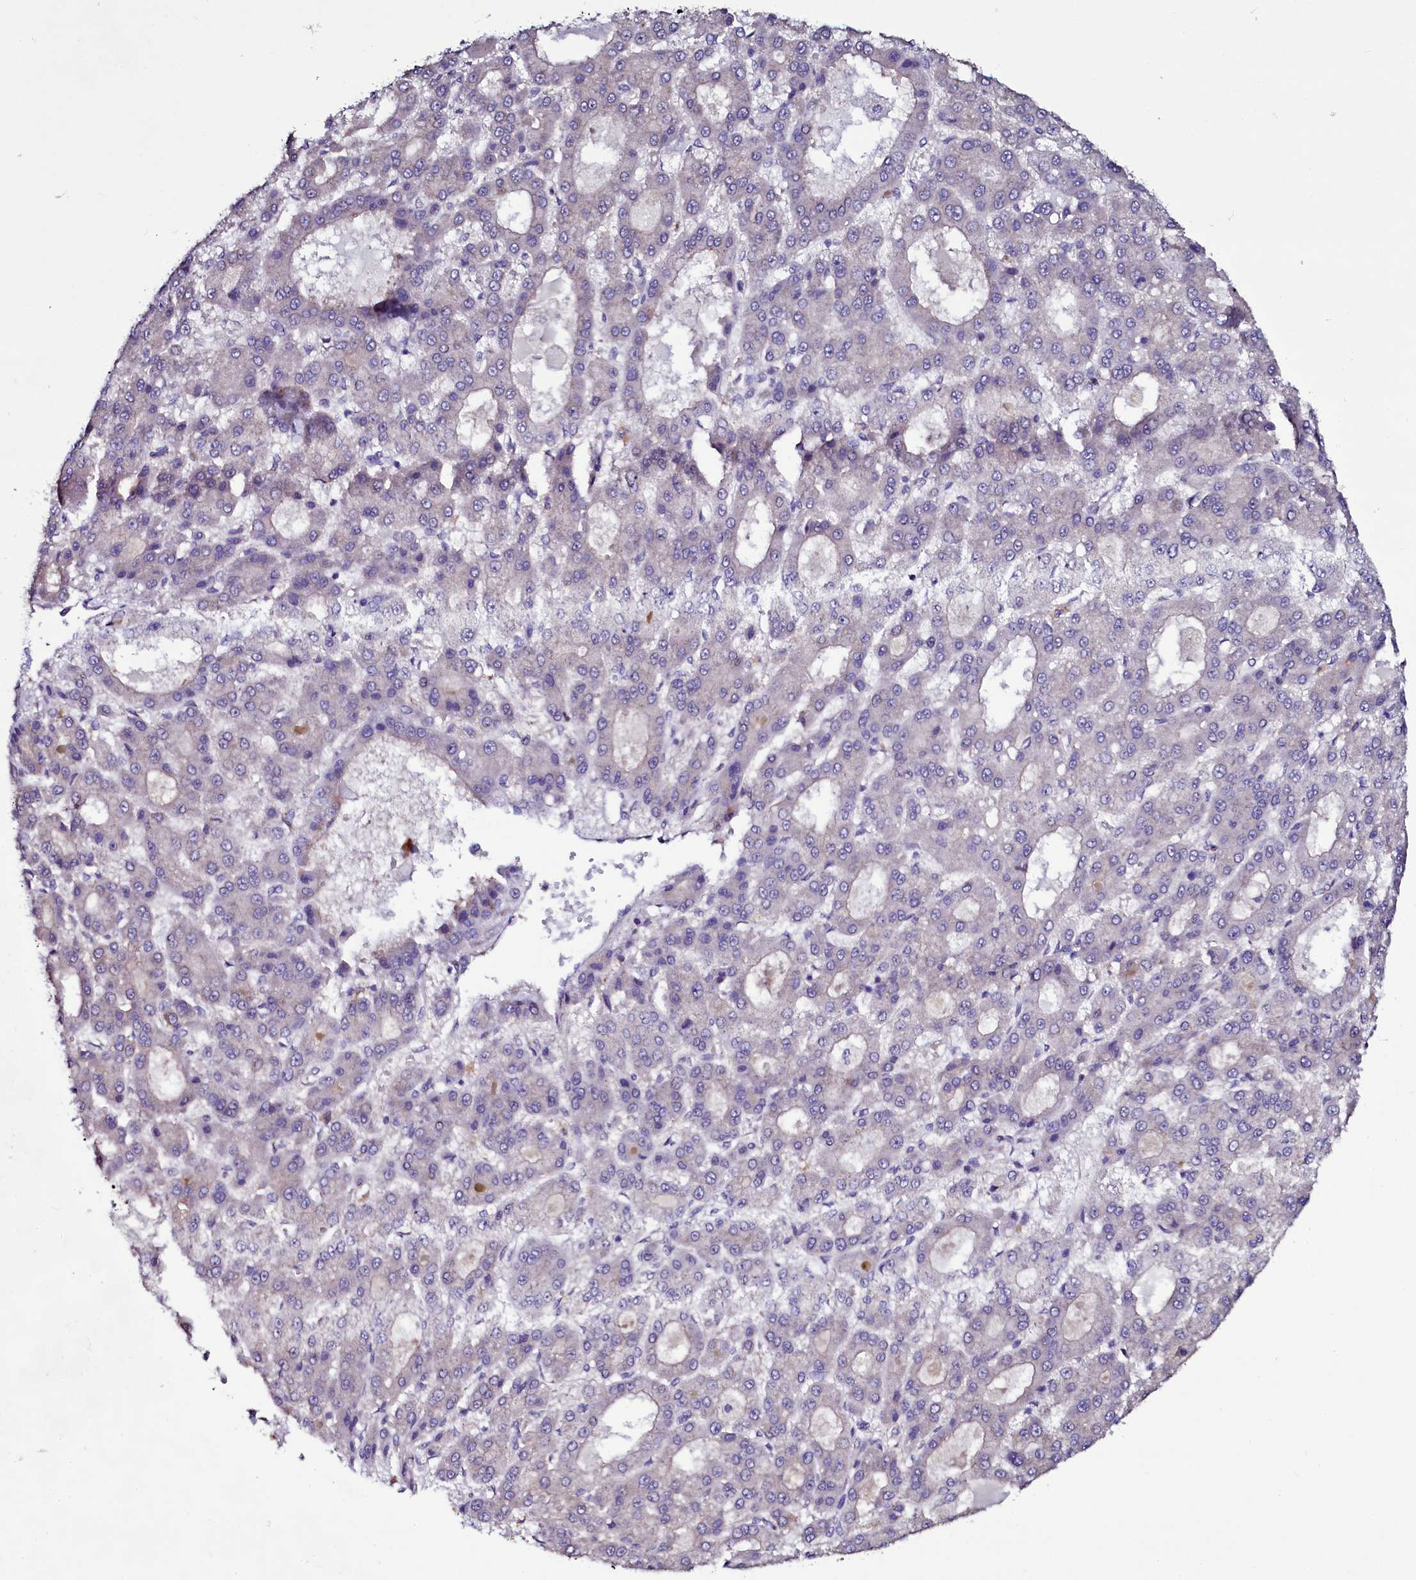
{"staining": {"intensity": "negative", "quantity": "none", "location": "none"}, "tissue": "liver cancer", "cell_type": "Tumor cells", "image_type": "cancer", "snomed": [{"axis": "morphology", "description": "Carcinoma, Hepatocellular, NOS"}, {"axis": "topography", "description": "Liver"}], "caption": "This is a histopathology image of IHC staining of liver hepatocellular carcinoma, which shows no positivity in tumor cells. (Immunohistochemistry, brightfield microscopy, high magnification).", "gene": "USPL1", "patient": {"sex": "male", "age": 70}}